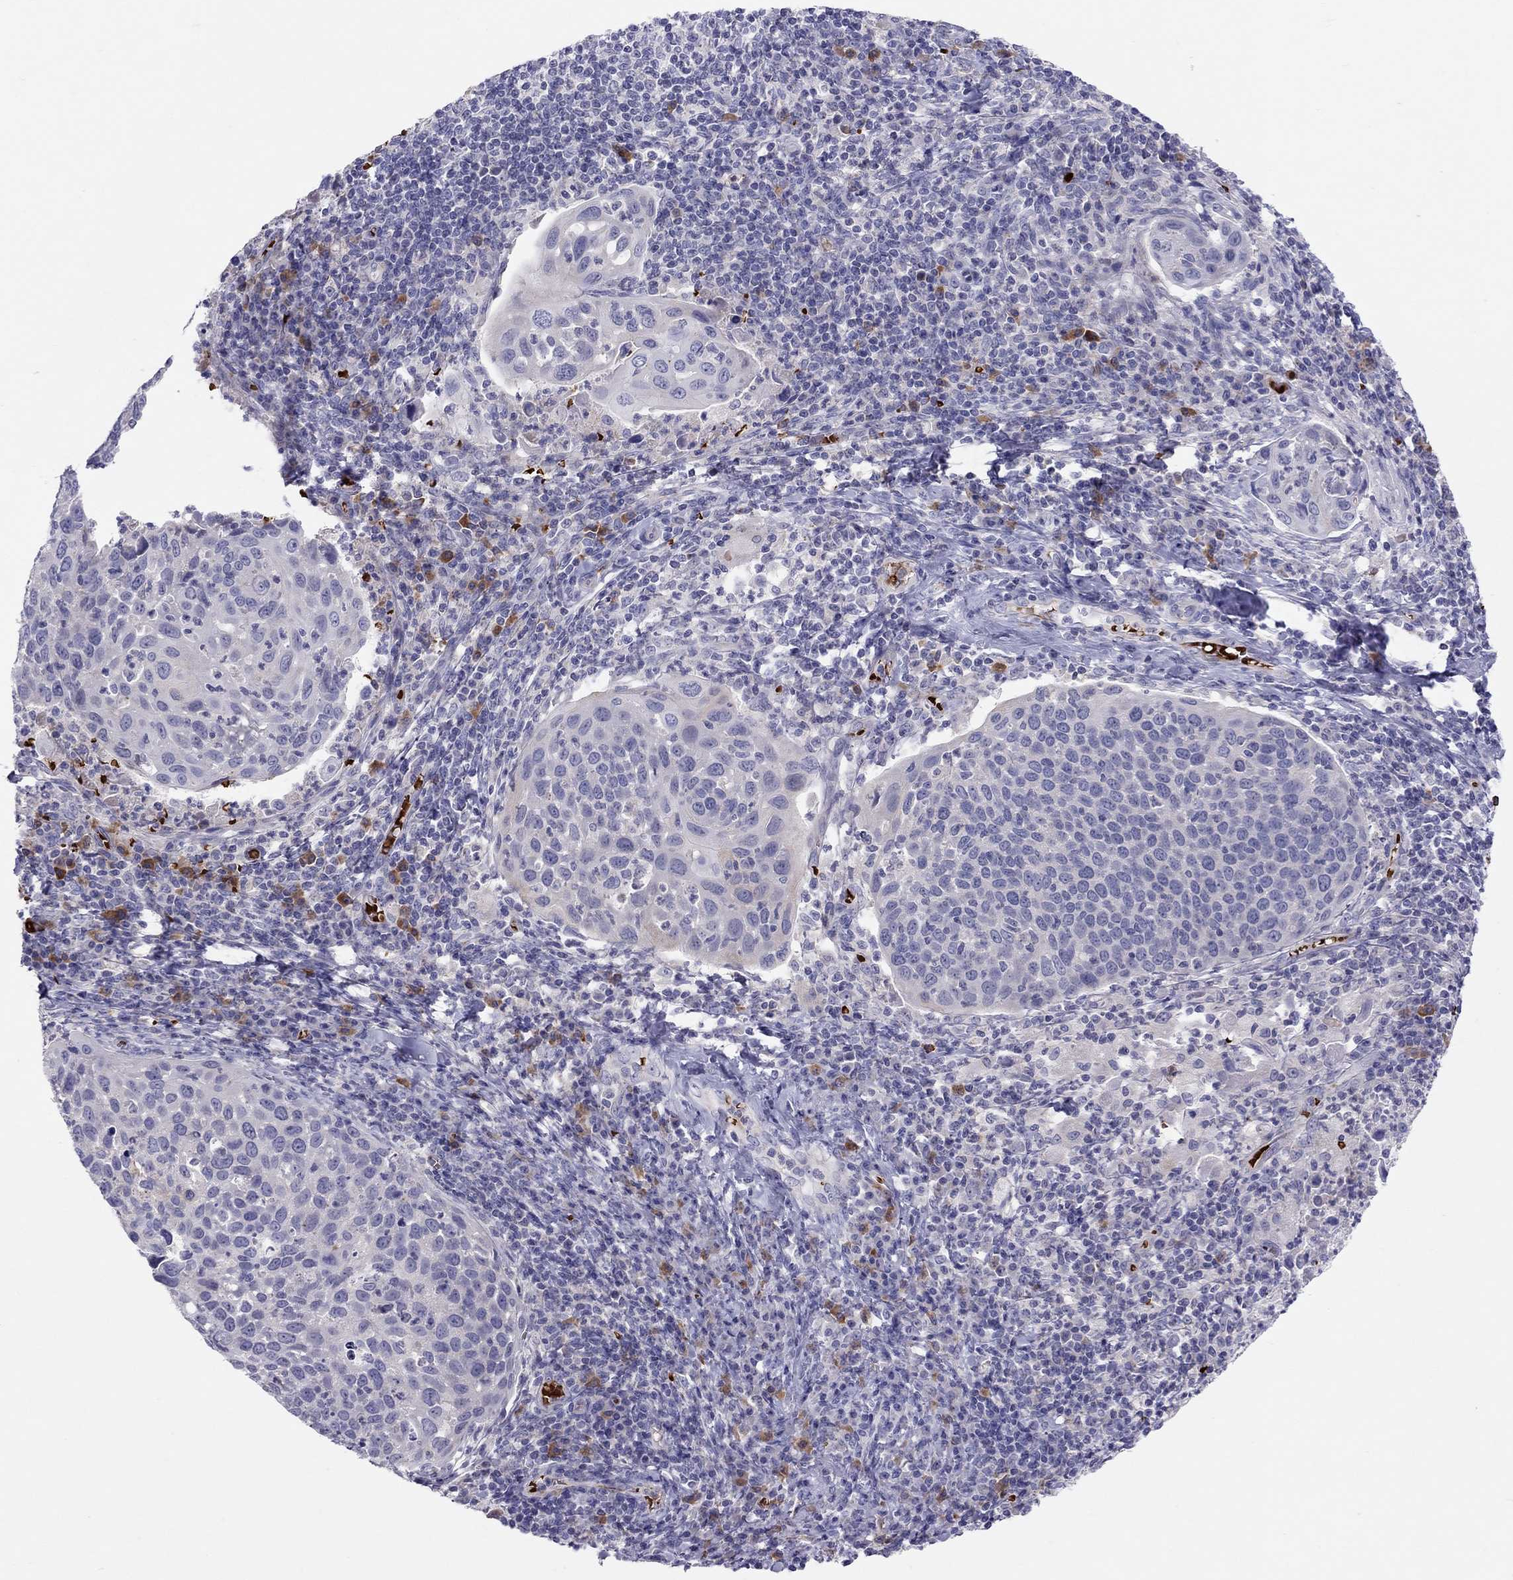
{"staining": {"intensity": "negative", "quantity": "none", "location": "none"}, "tissue": "cervical cancer", "cell_type": "Tumor cells", "image_type": "cancer", "snomed": [{"axis": "morphology", "description": "Squamous cell carcinoma, NOS"}, {"axis": "topography", "description": "Cervix"}], "caption": "The micrograph demonstrates no significant positivity in tumor cells of squamous cell carcinoma (cervical).", "gene": "FRMD1", "patient": {"sex": "female", "age": 54}}